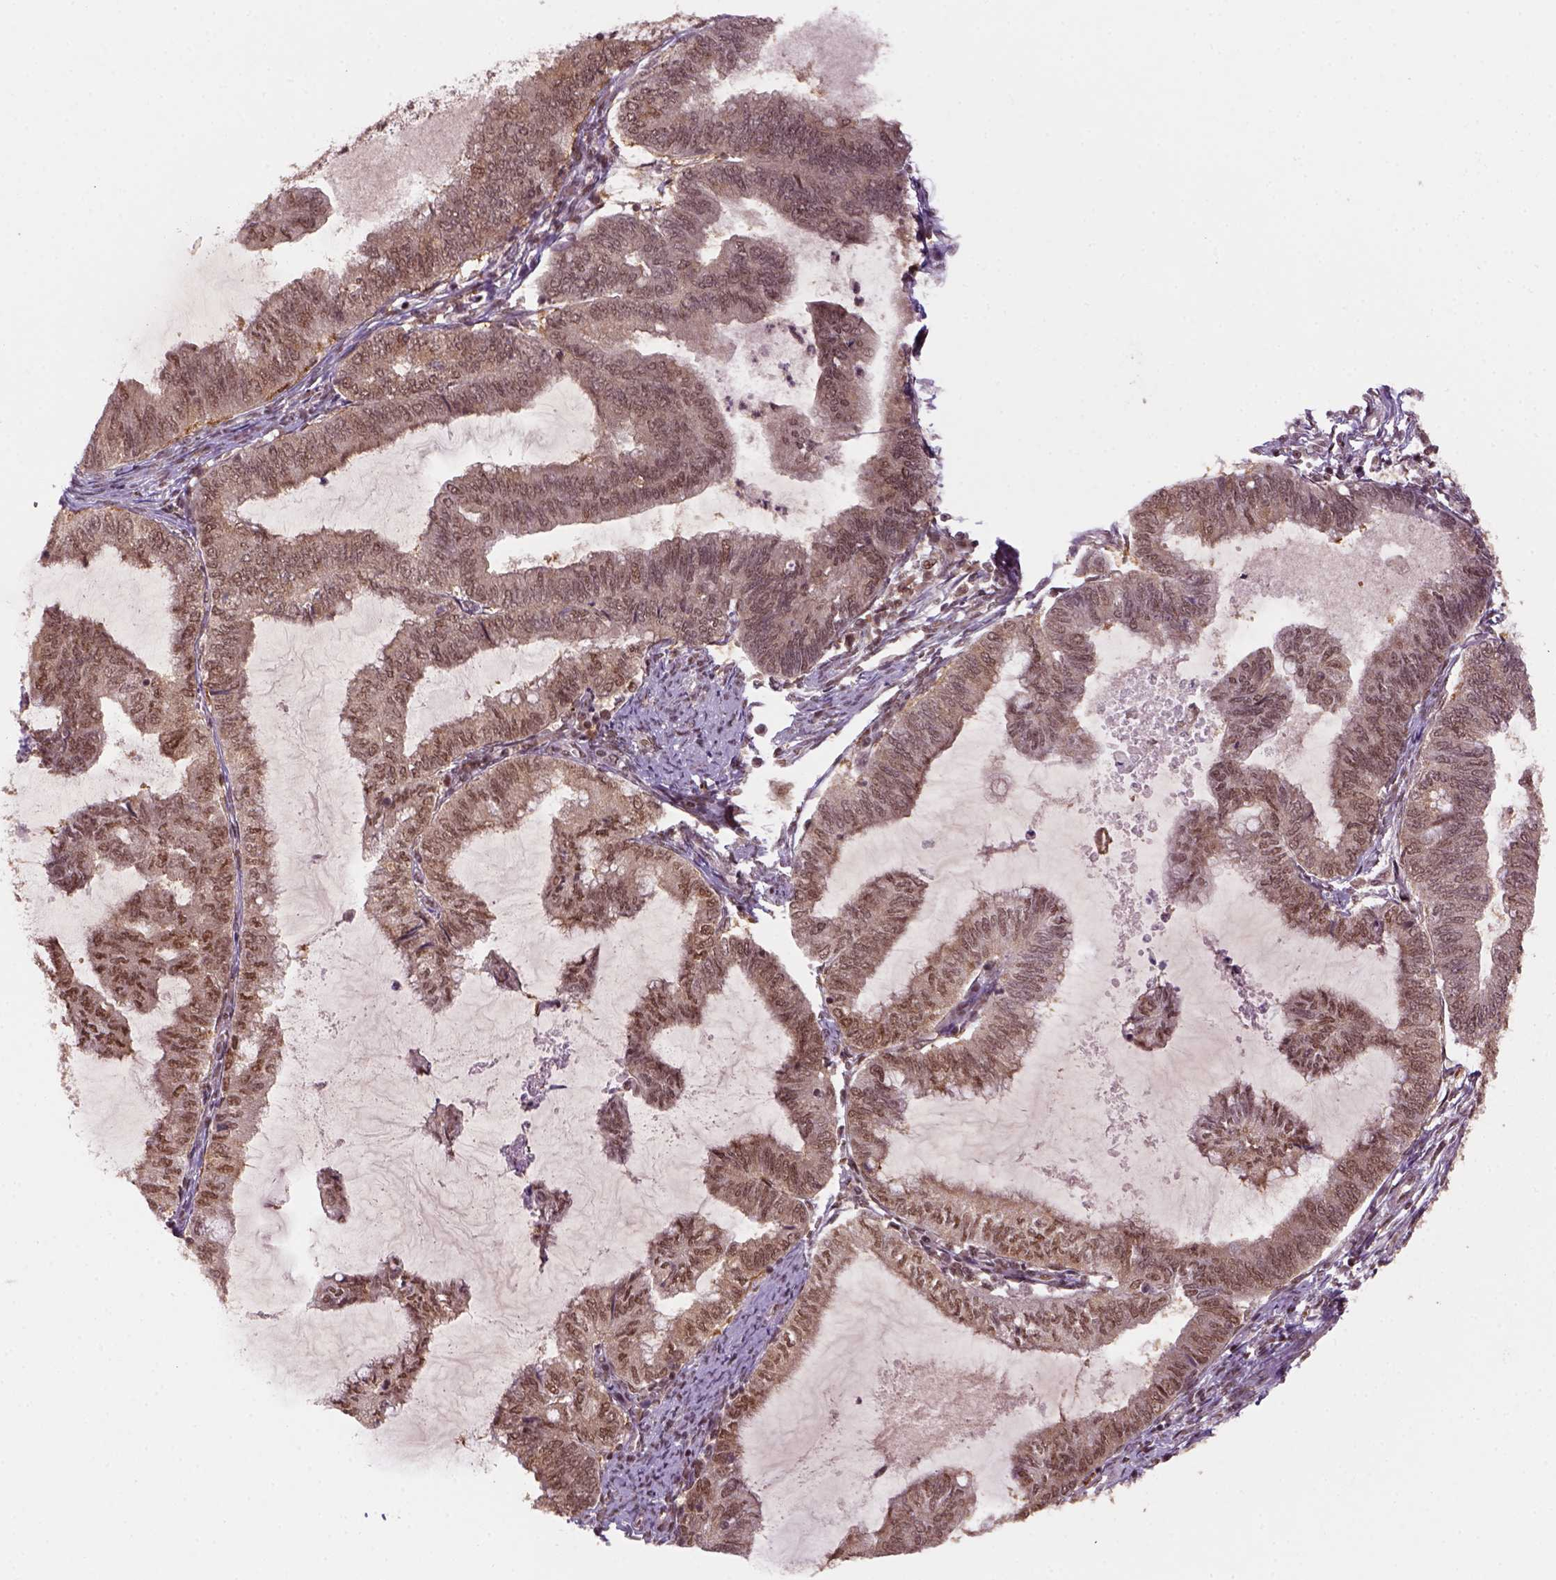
{"staining": {"intensity": "moderate", "quantity": ">75%", "location": "cytoplasmic/membranous,nuclear"}, "tissue": "endometrial cancer", "cell_type": "Tumor cells", "image_type": "cancer", "snomed": [{"axis": "morphology", "description": "Adenocarcinoma, NOS"}, {"axis": "topography", "description": "Endometrium"}], "caption": "Moderate cytoplasmic/membranous and nuclear protein staining is present in about >75% of tumor cells in endometrial adenocarcinoma.", "gene": "GOT1", "patient": {"sex": "female", "age": 79}}